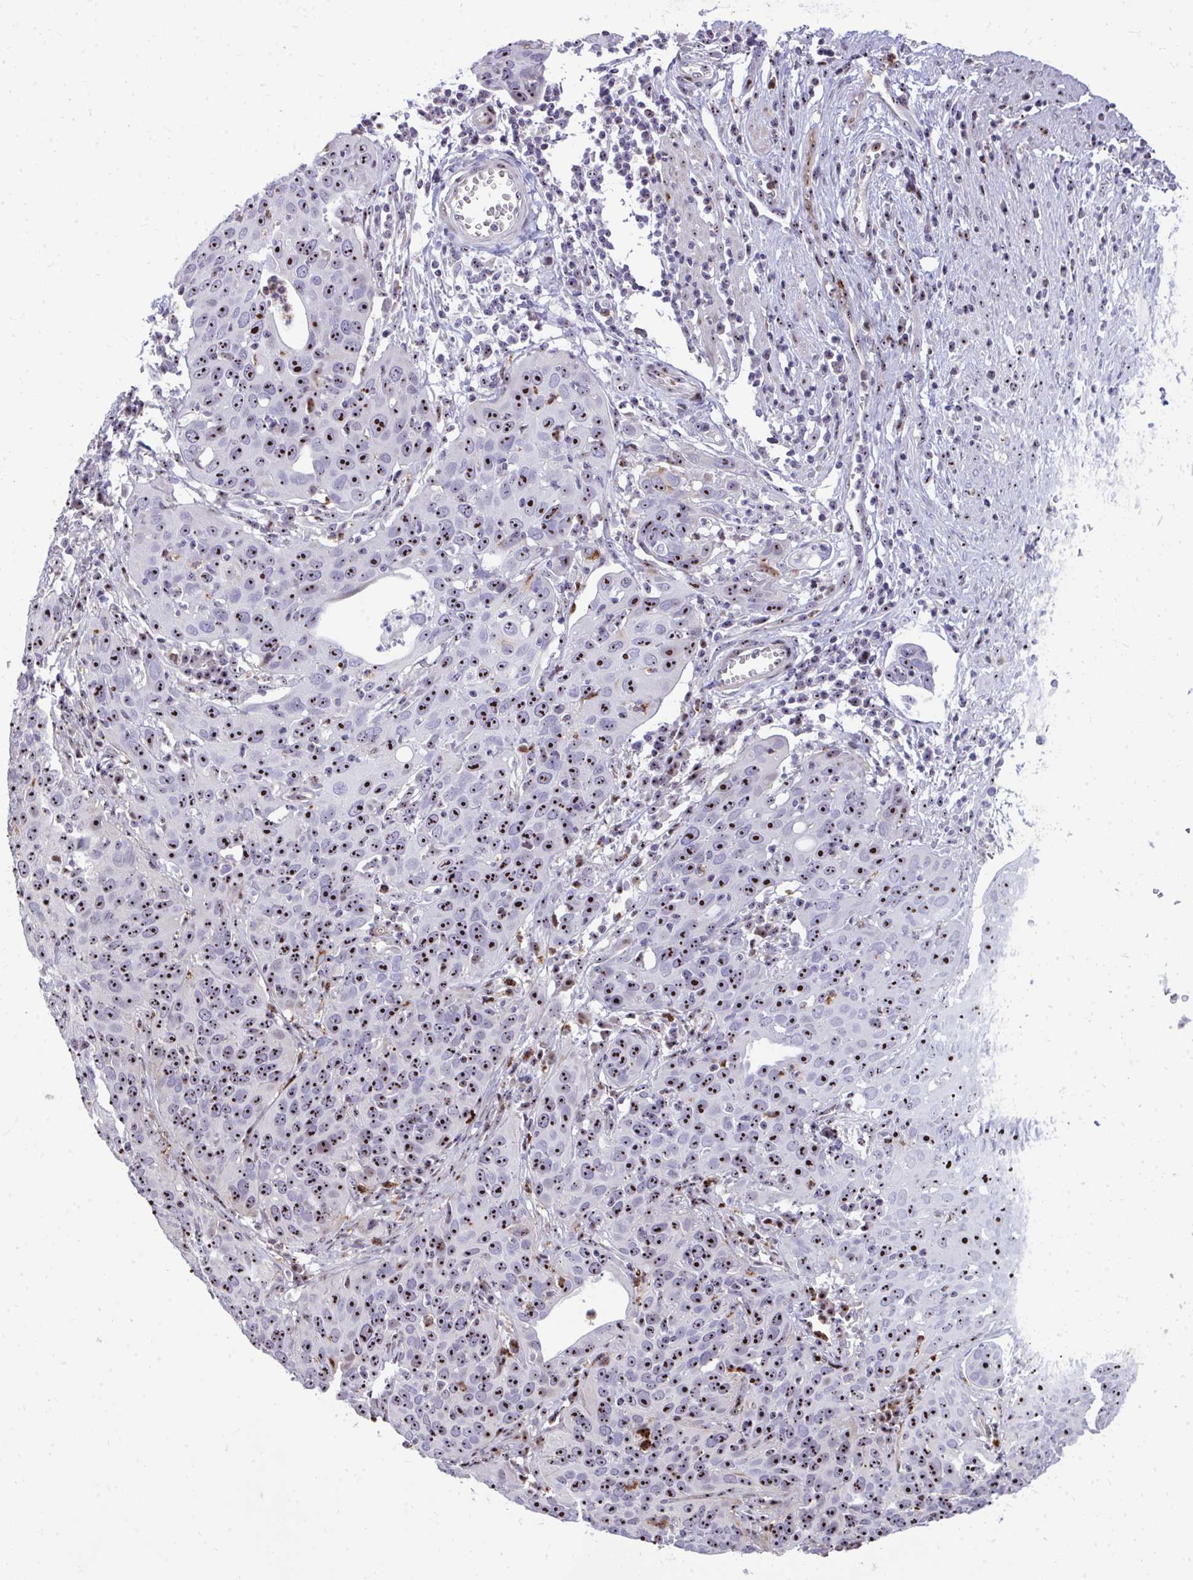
{"staining": {"intensity": "strong", "quantity": ">75%", "location": "nuclear"}, "tissue": "cervical cancer", "cell_type": "Tumor cells", "image_type": "cancer", "snomed": [{"axis": "morphology", "description": "Squamous cell carcinoma, NOS"}, {"axis": "topography", "description": "Cervix"}], "caption": "Protein staining of cervical squamous cell carcinoma tissue displays strong nuclear positivity in approximately >75% of tumor cells.", "gene": "DLX4", "patient": {"sex": "female", "age": 36}}